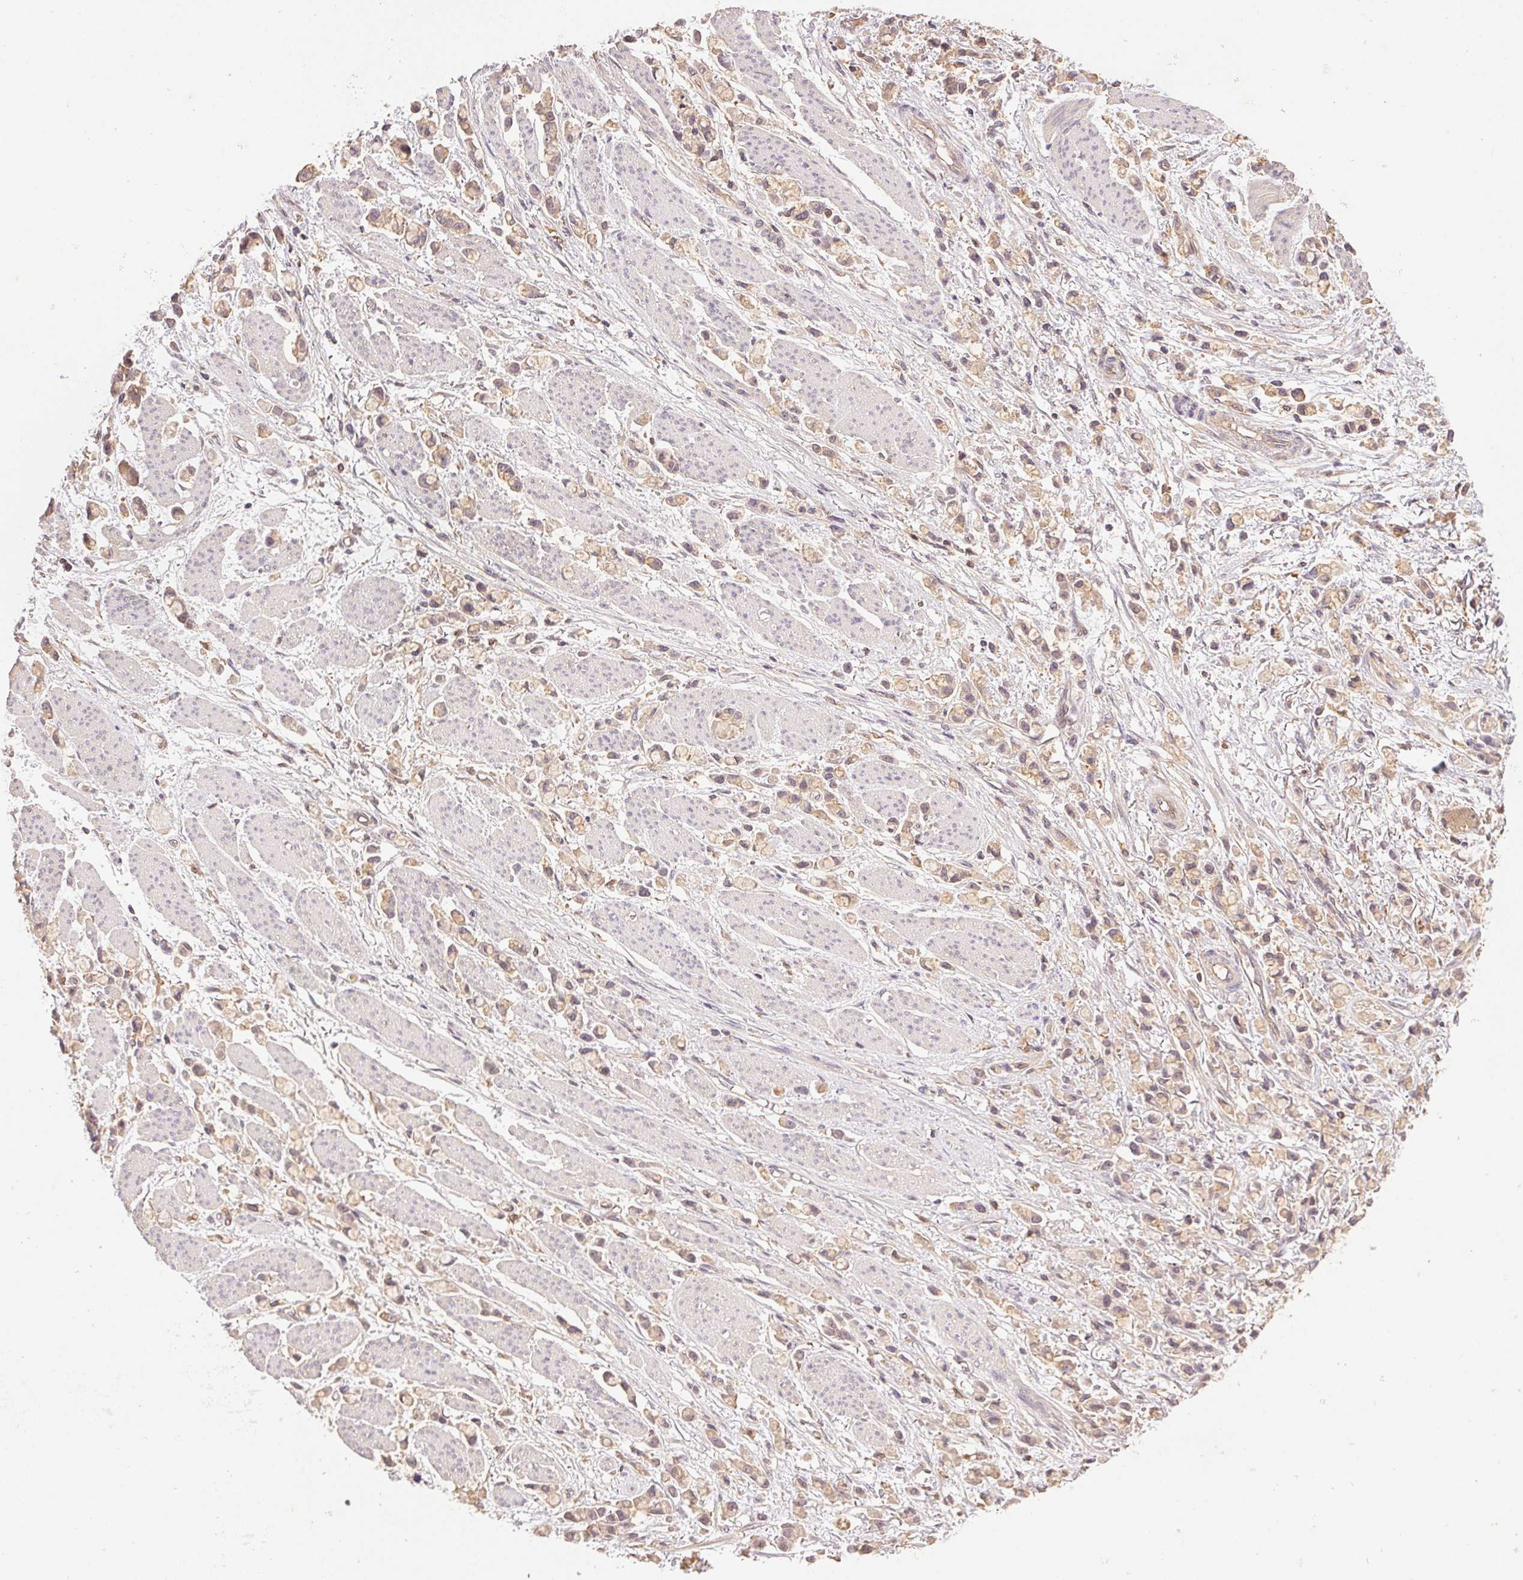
{"staining": {"intensity": "weak", "quantity": ">75%", "location": "cytoplasmic/membranous"}, "tissue": "stomach cancer", "cell_type": "Tumor cells", "image_type": "cancer", "snomed": [{"axis": "morphology", "description": "Adenocarcinoma, NOS"}, {"axis": "topography", "description": "Stomach"}], "caption": "Stomach cancer was stained to show a protein in brown. There is low levels of weak cytoplasmic/membranous positivity in approximately >75% of tumor cells. The staining is performed using DAB (3,3'-diaminobenzidine) brown chromogen to label protein expression. The nuclei are counter-stained blue using hematoxylin.", "gene": "GDI2", "patient": {"sex": "female", "age": 81}}